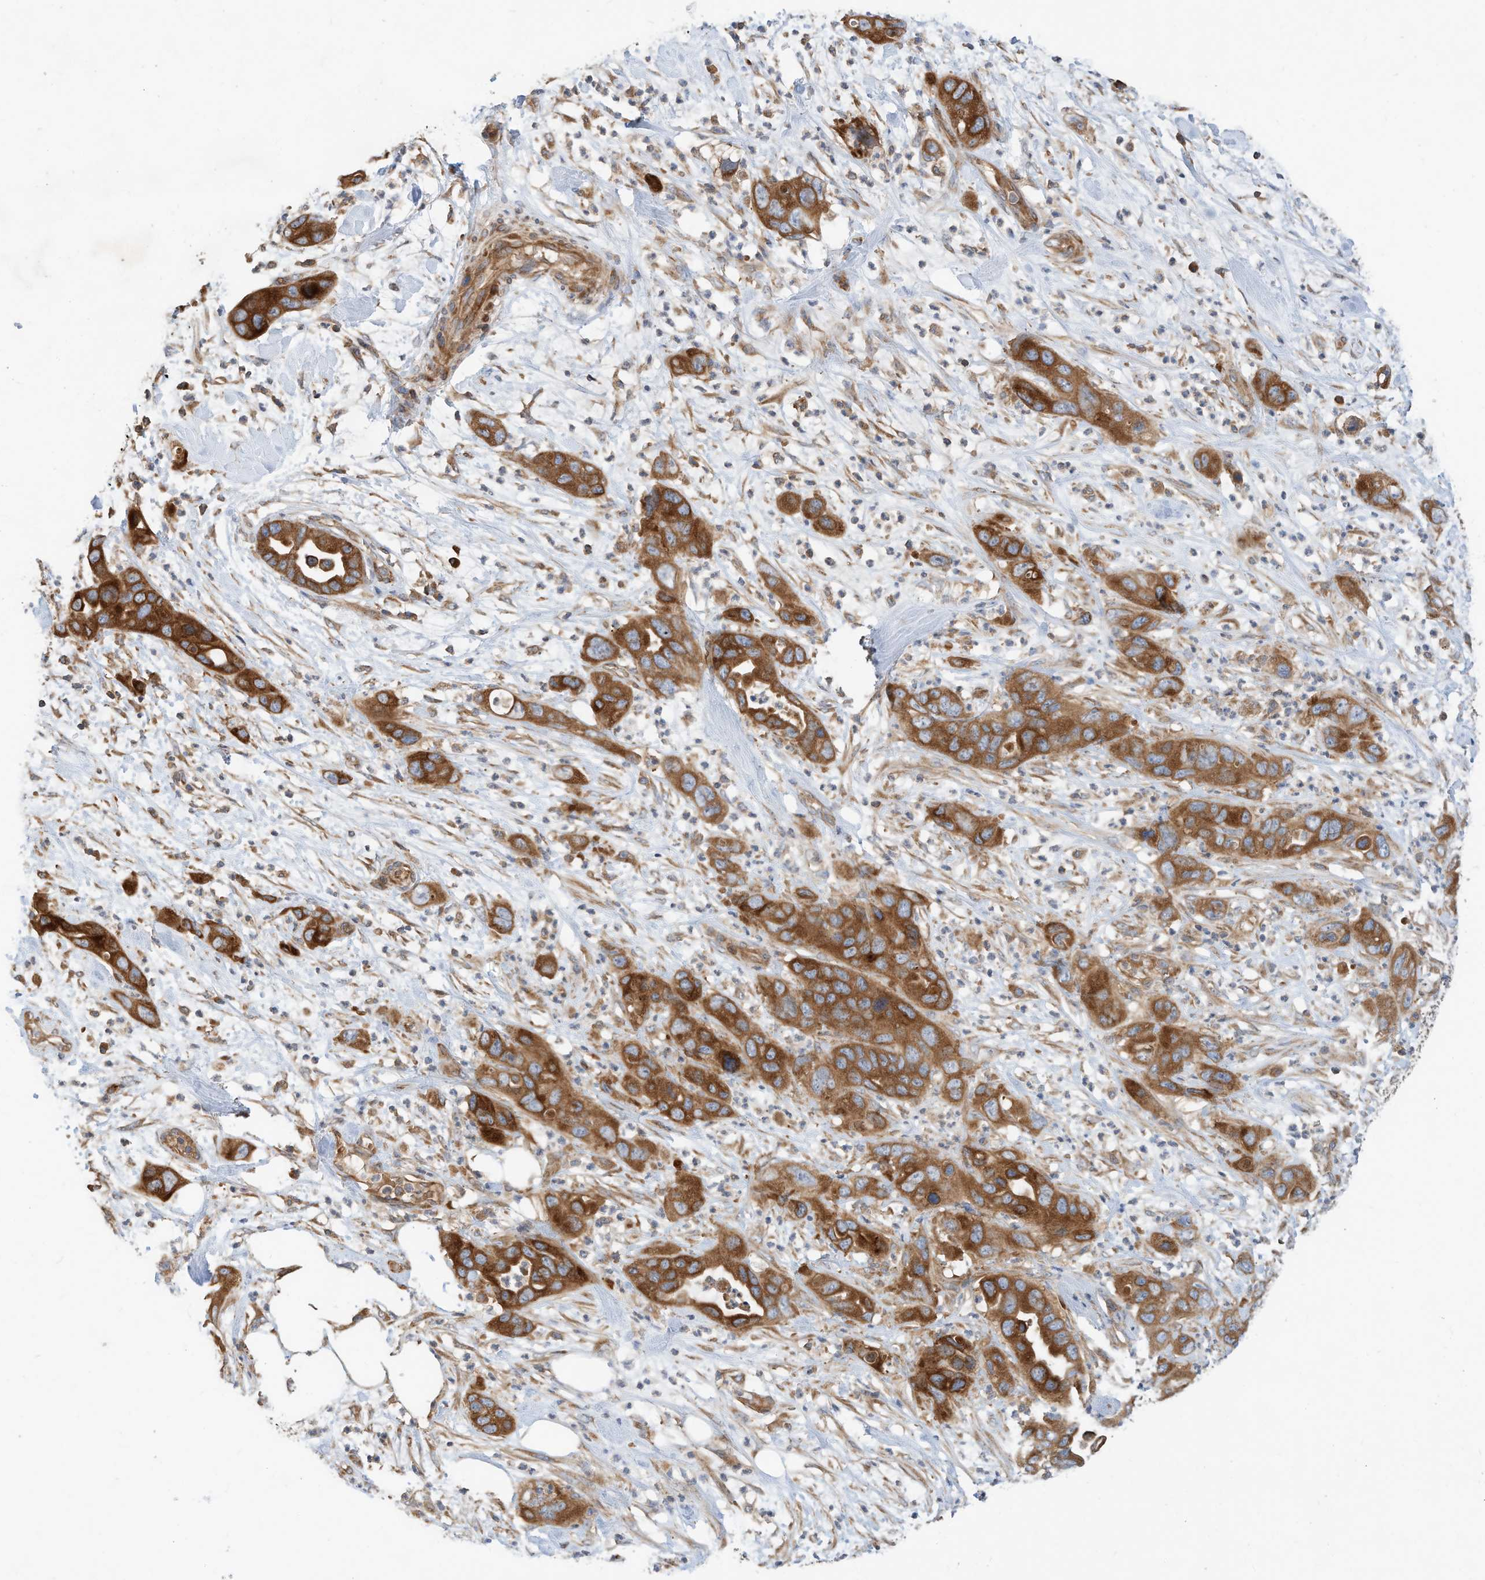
{"staining": {"intensity": "strong", "quantity": ">75%", "location": "cytoplasmic/membranous"}, "tissue": "pancreatic cancer", "cell_type": "Tumor cells", "image_type": "cancer", "snomed": [{"axis": "morphology", "description": "Adenocarcinoma, NOS"}, {"axis": "topography", "description": "Pancreas"}], "caption": "About >75% of tumor cells in human pancreatic cancer display strong cytoplasmic/membranous protein positivity as visualized by brown immunohistochemical staining.", "gene": "CPAMD8", "patient": {"sex": "female", "age": 71}}